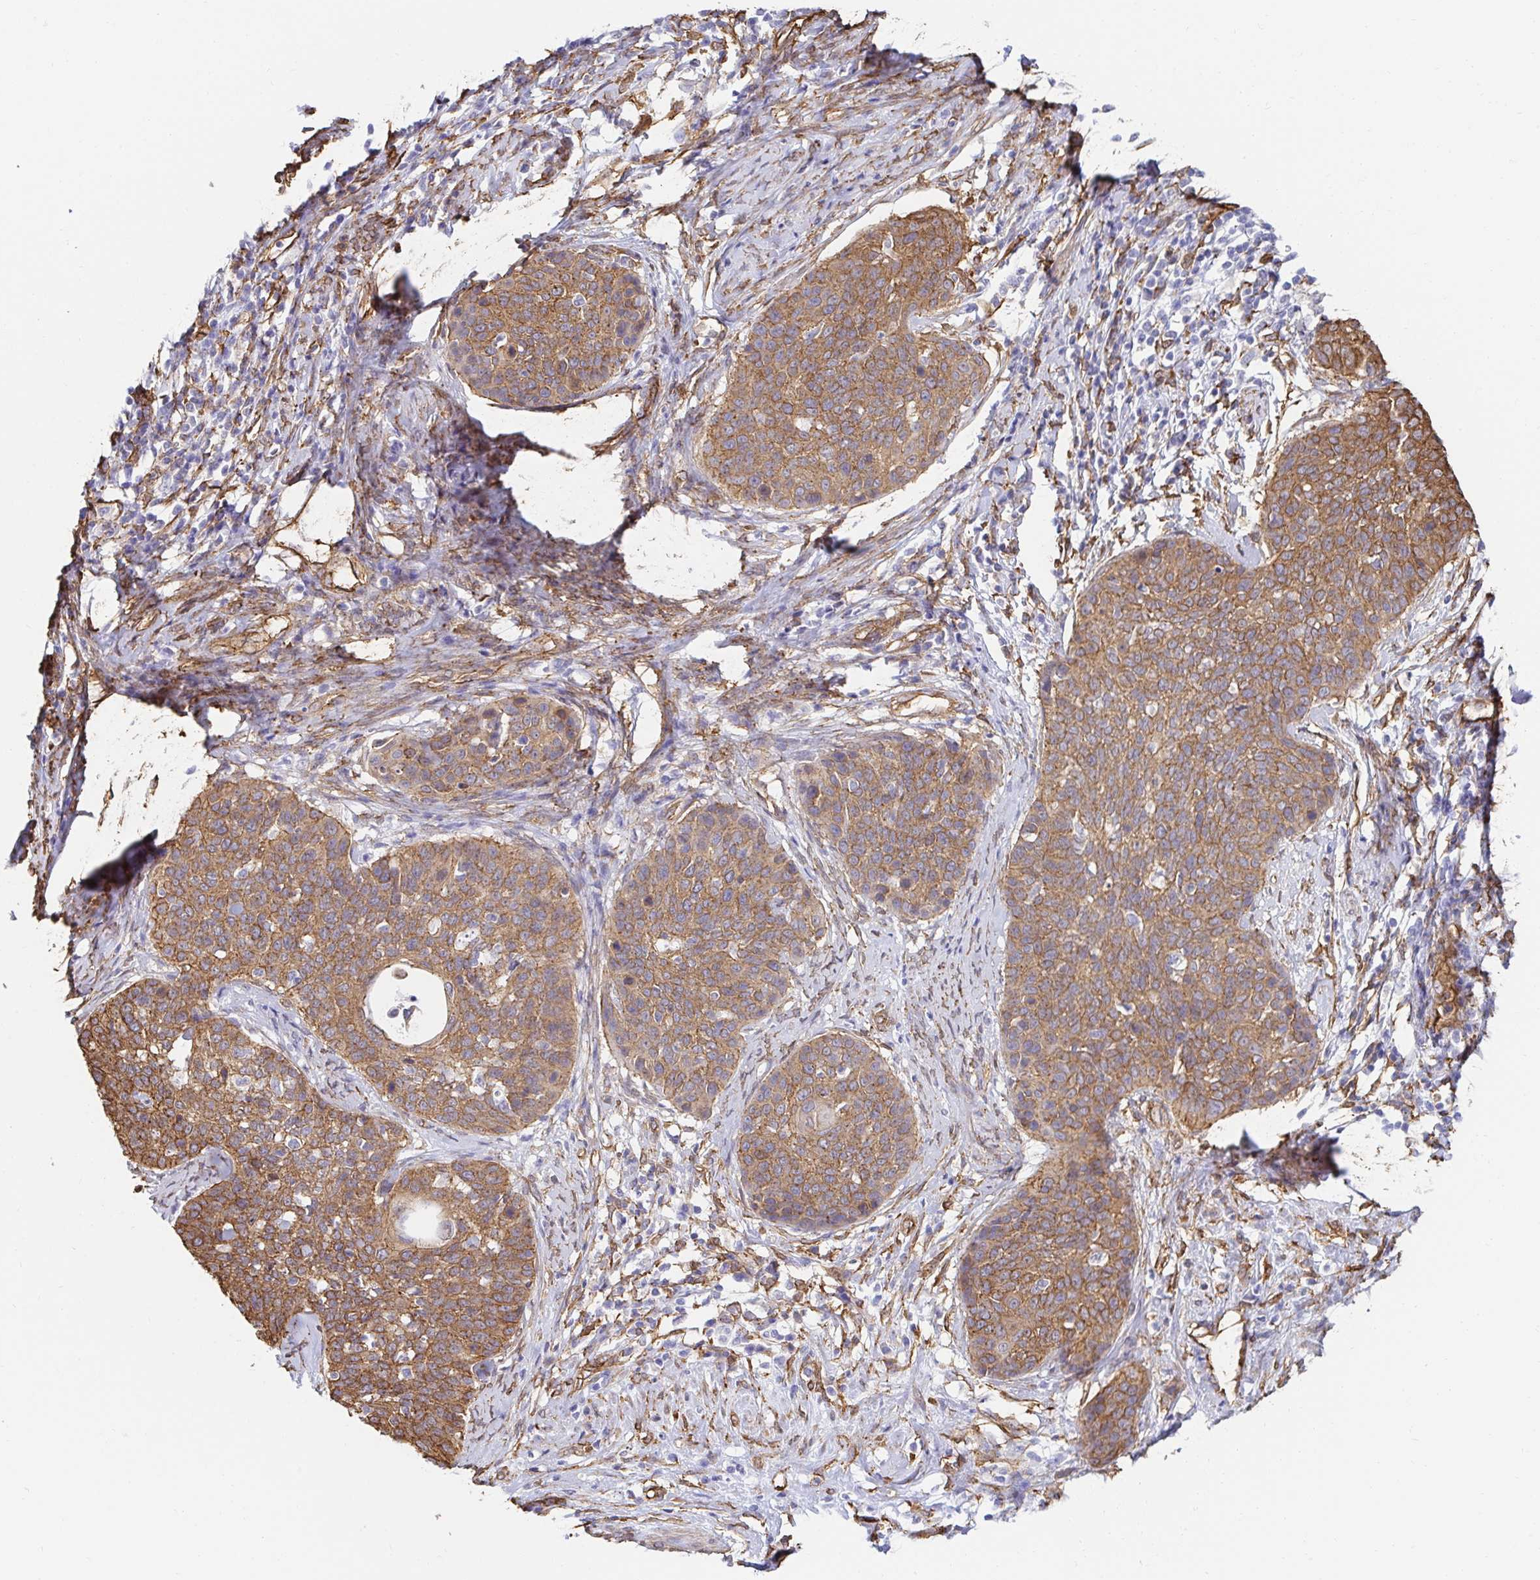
{"staining": {"intensity": "moderate", "quantity": ">75%", "location": "cytoplasmic/membranous"}, "tissue": "cervical cancer", "cell_type": "Tumor cells", "image_type": "cancer", "snomed": [{"axis": "morphology", "description": "Squamous cell carcinoma, NOS"}, {"axis": "topography", "description": "Cervix"}], "caption": "Immunohistochemistry (IHC) of cervical cancer displays medium levels of moderate cytoplasmic/membranous staining in about >75% of tumor cells. The staining is performed using DAB (3,3'-diaminobenzidine) brown chromogen to label protein expression. The nuclei are counter-stained blue using hematoxylin.", "gene": "CTTN", "patient": {"sex": "female", "age": 69}}